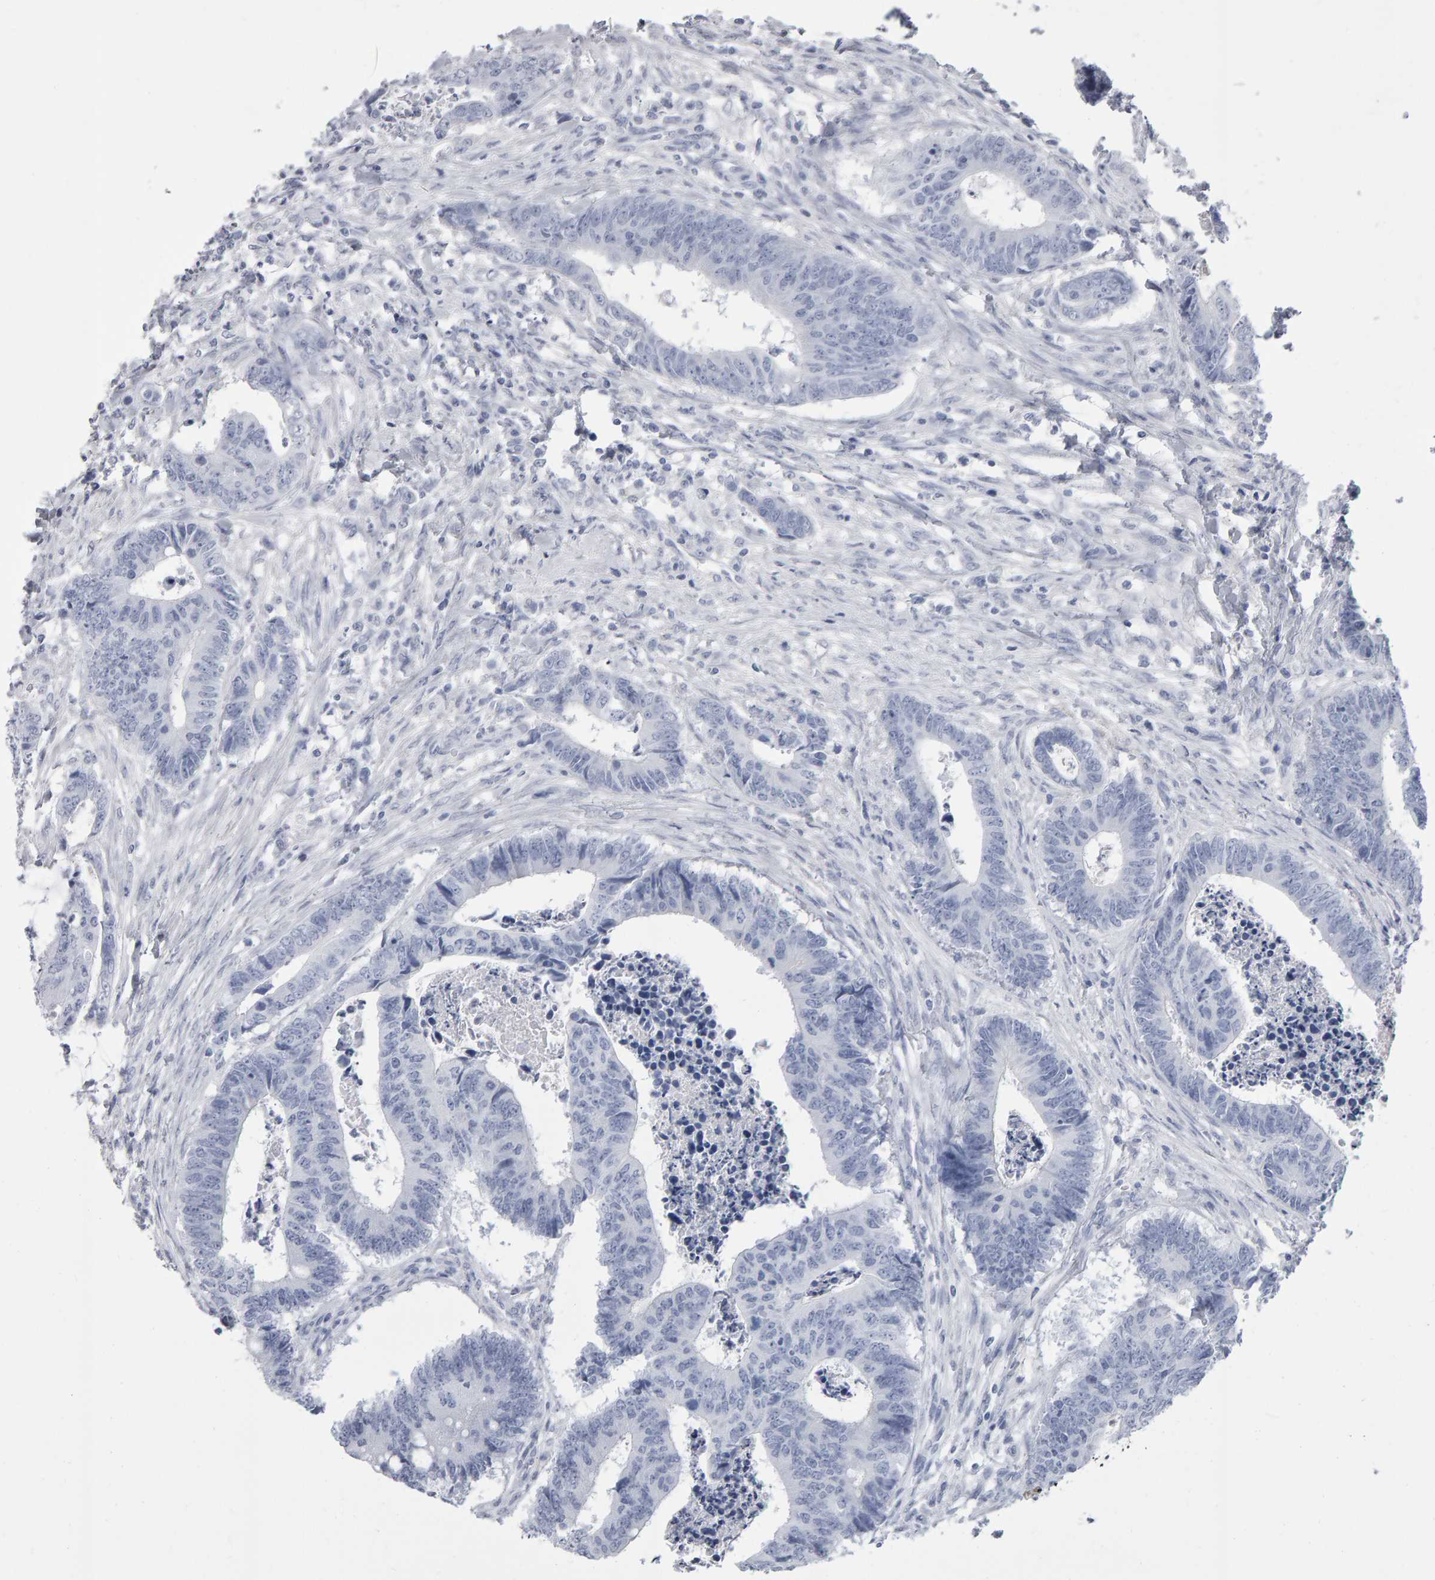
{"staining": {"intensity": "negative", "quantity": "none", "location": "none"}, "tissue": "colorectal cancer", "cell_type": "Tumor cells", "image_type": "cancer", "snomed": [{"axis": "morphology", "description": "Adenocarcinoma, NOS"}, {"axis": "topography", "description": "Rectum"}], "caption": "Colorectal cancer (adenocarcinoma) was stained to show a protein in brown. There is no significant positivity in tumor cells.", "gene": "NCDN", "patient": {"sex": "male", "age": 84}}